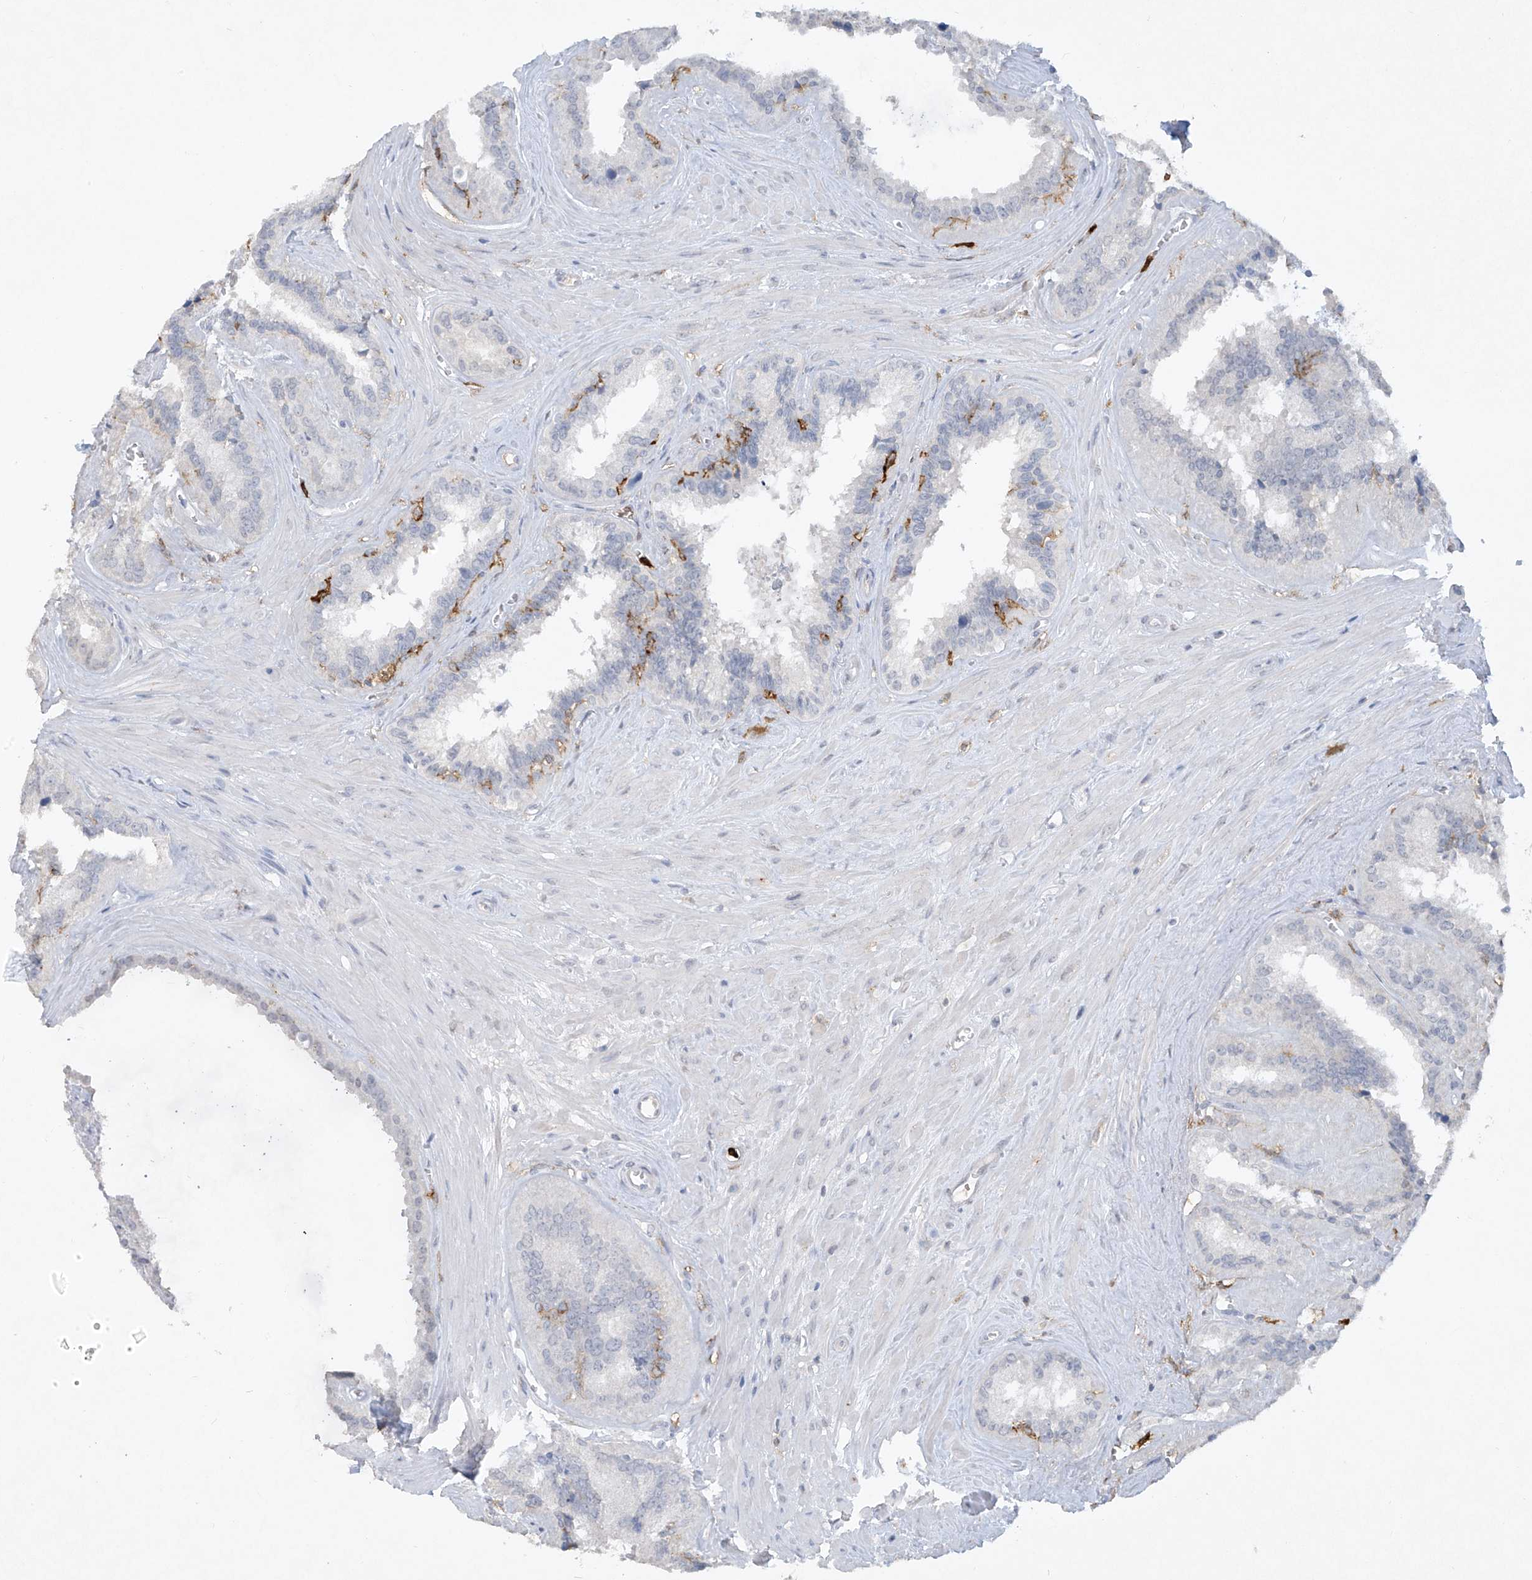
{"staining": {"intensity": "negative", "quantity": "none", "location": "none"}, "tissue": "seminal vesicle", "cell_type": "Glandular cells", "image_type": "normal", "snomed": [{"axis": "morphology", "description": "Normal tissue, NOS"}, {"axis": "topography", "description": "Prostate"}, {"axis": "topography", "description": "Seminal veicle"}], "caption": "High magnification brightfield microscopy of benign seminal vesicle stained with DAB (3,3'-diaminobenzidine) (brown) and counterstained with hematoxylin (blue): glandular cells show no significant staining. (Immunohistochemistry (ihc), brightfield microscopy, high magnification).", "gene": "FCGR3A", "patient": {"sex": "male", "age": 59}}